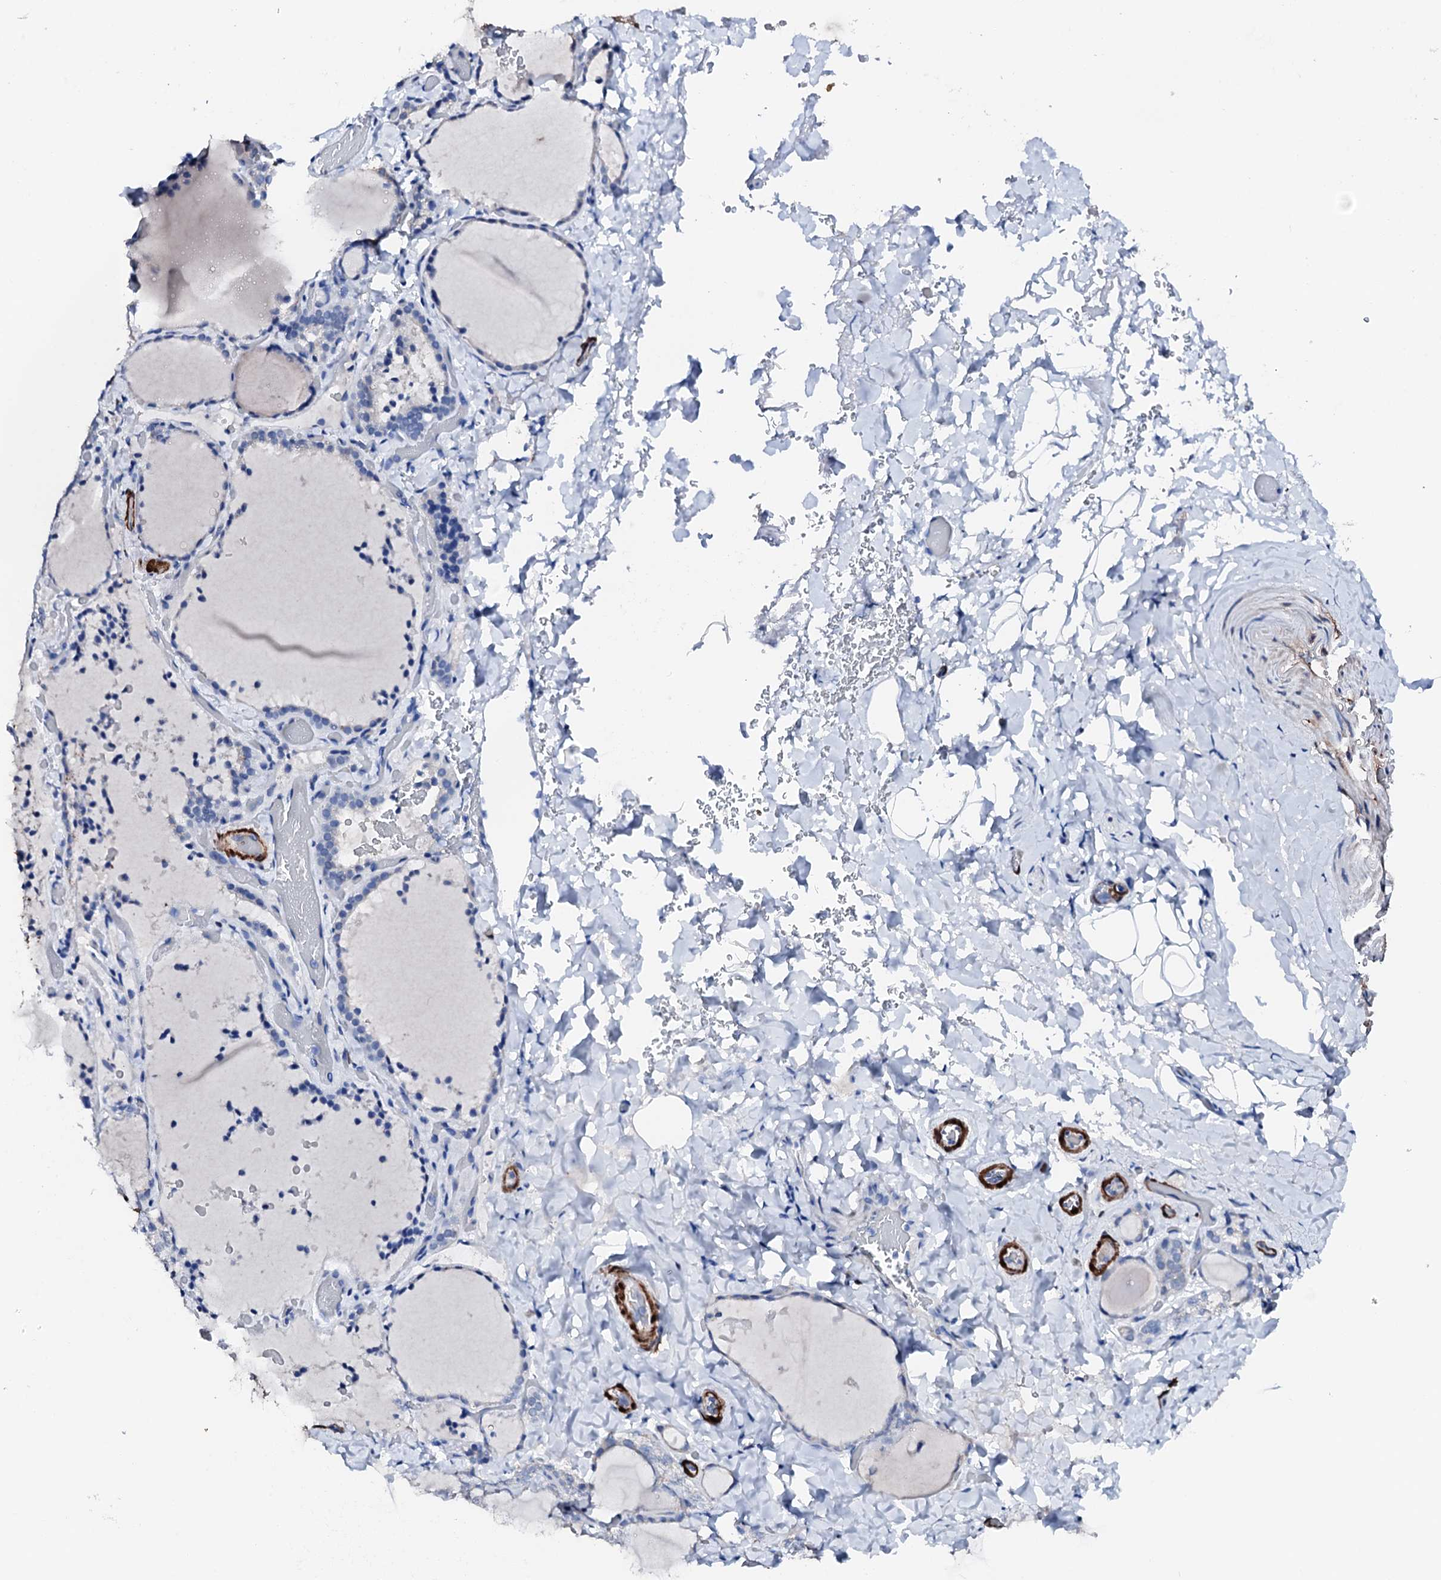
{"staining": {"intensity": "negative", "quantity": "none", "location": "none"}, "tissue": "thyroid gland", "cell_type": "Glandular cells", "image_type": "normal", "snomed": [{"axis": "morphology", "description": "Normal tissue, NOS"}, {"axis": "topography", "description": "Thyroid gland"}], "caption": "IHC micrograph of unremarkable human thyroid gland stained for a protein (brown), which reveals no positivity in glandular cells.", "gene": "NRIP2", "patient": {"sex": "female", "age": 22}}